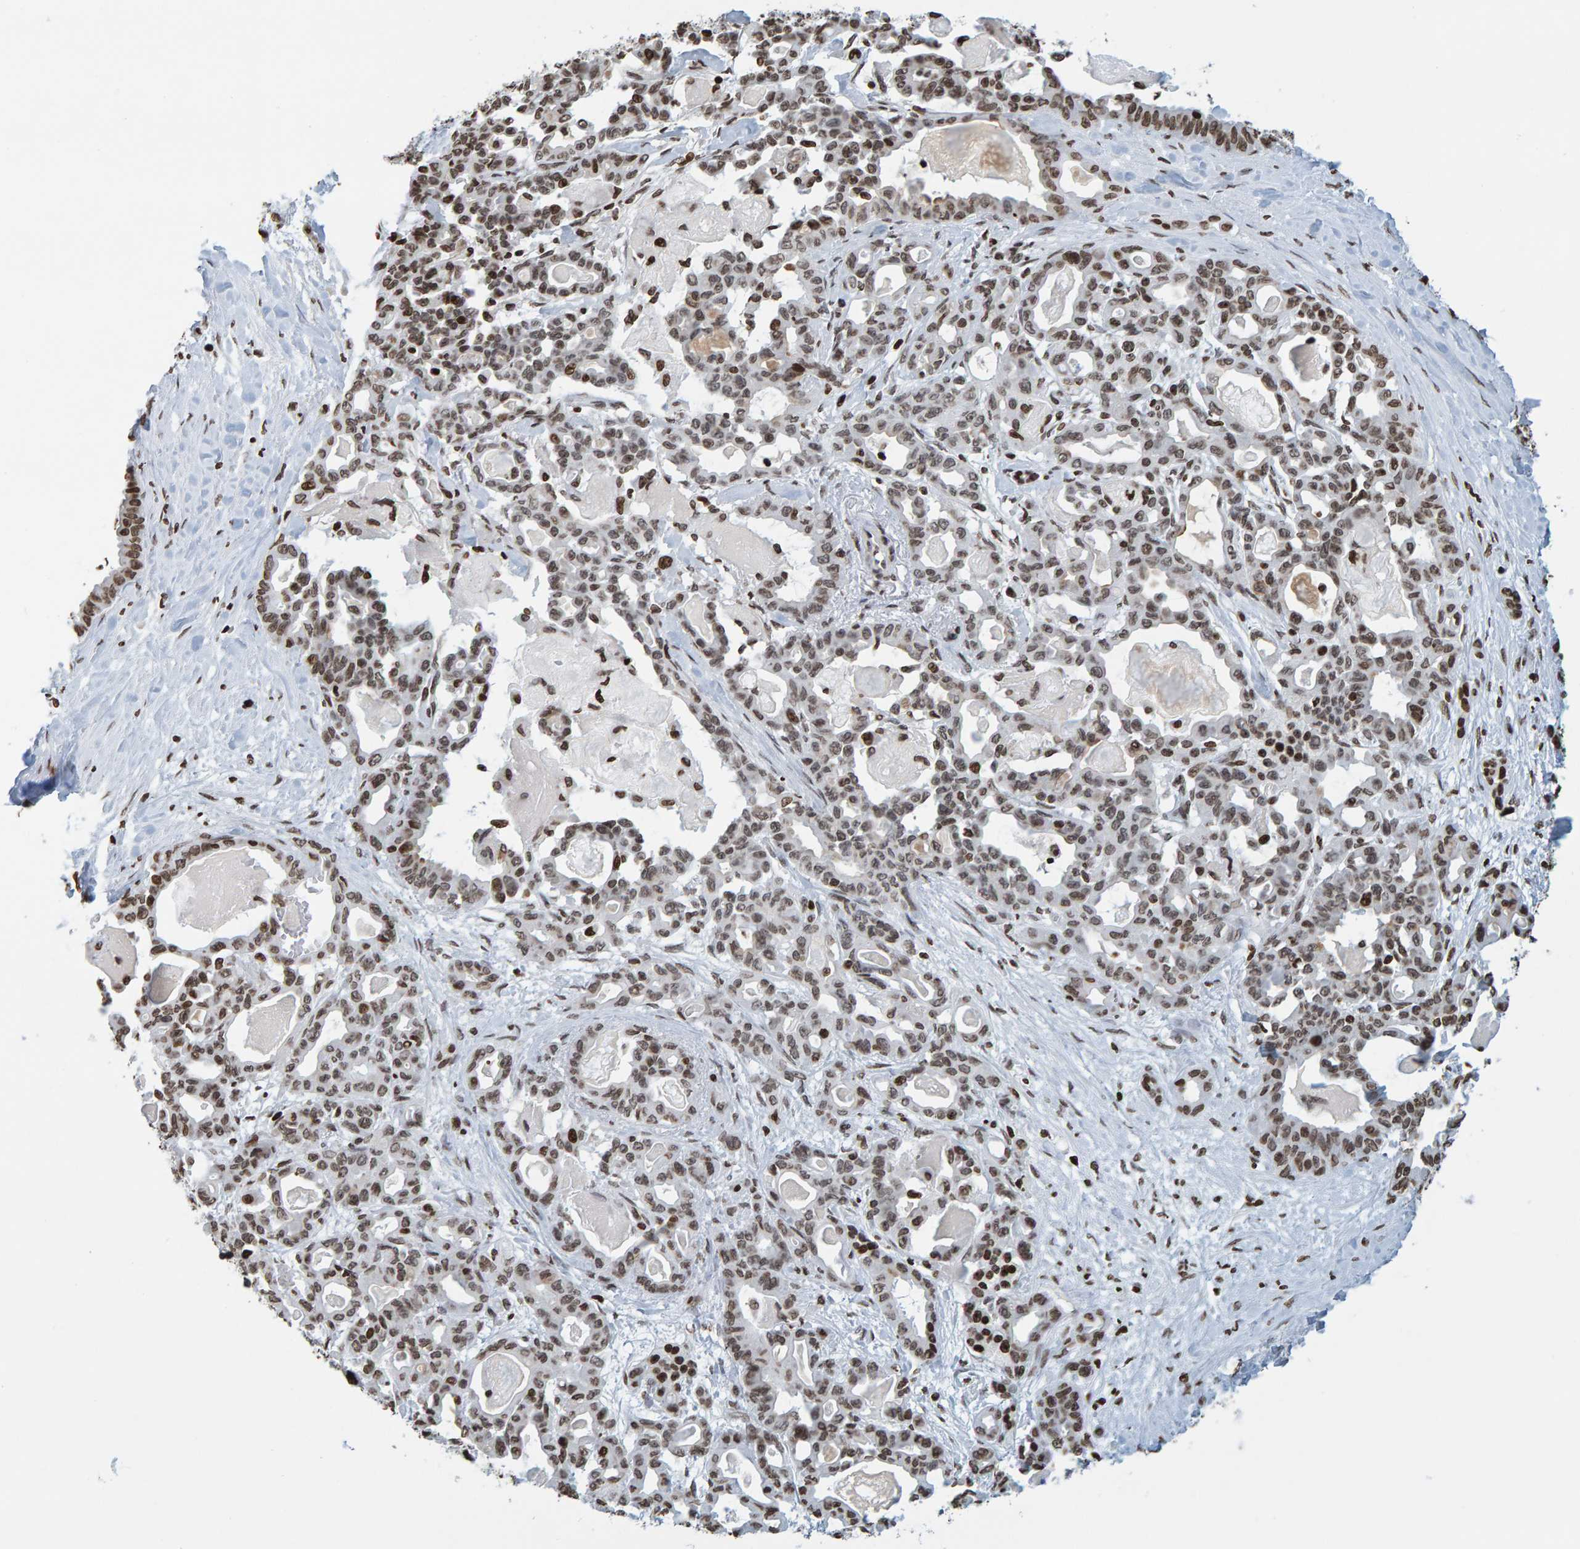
{"staining": {"intensity": "moderate", "quantity": ">75%", "location": "nuclear"}, "tissue": "pancreatic cancer", "cell_type": "Tumor cells", "image_type": "cancer", "snomed": [{"axis": "morphology", "description": "Adenocarcinoma, NOS"}, {"axis": "topography", "description": "Pancreas"}], "caption": "The immunohistochemical stain shows moderate nuclear expression in tumor cells of pancreatic adenocarcinoma tissue.", "gene": "BRF2", "patient": {"sex": "male", "age": 63}}